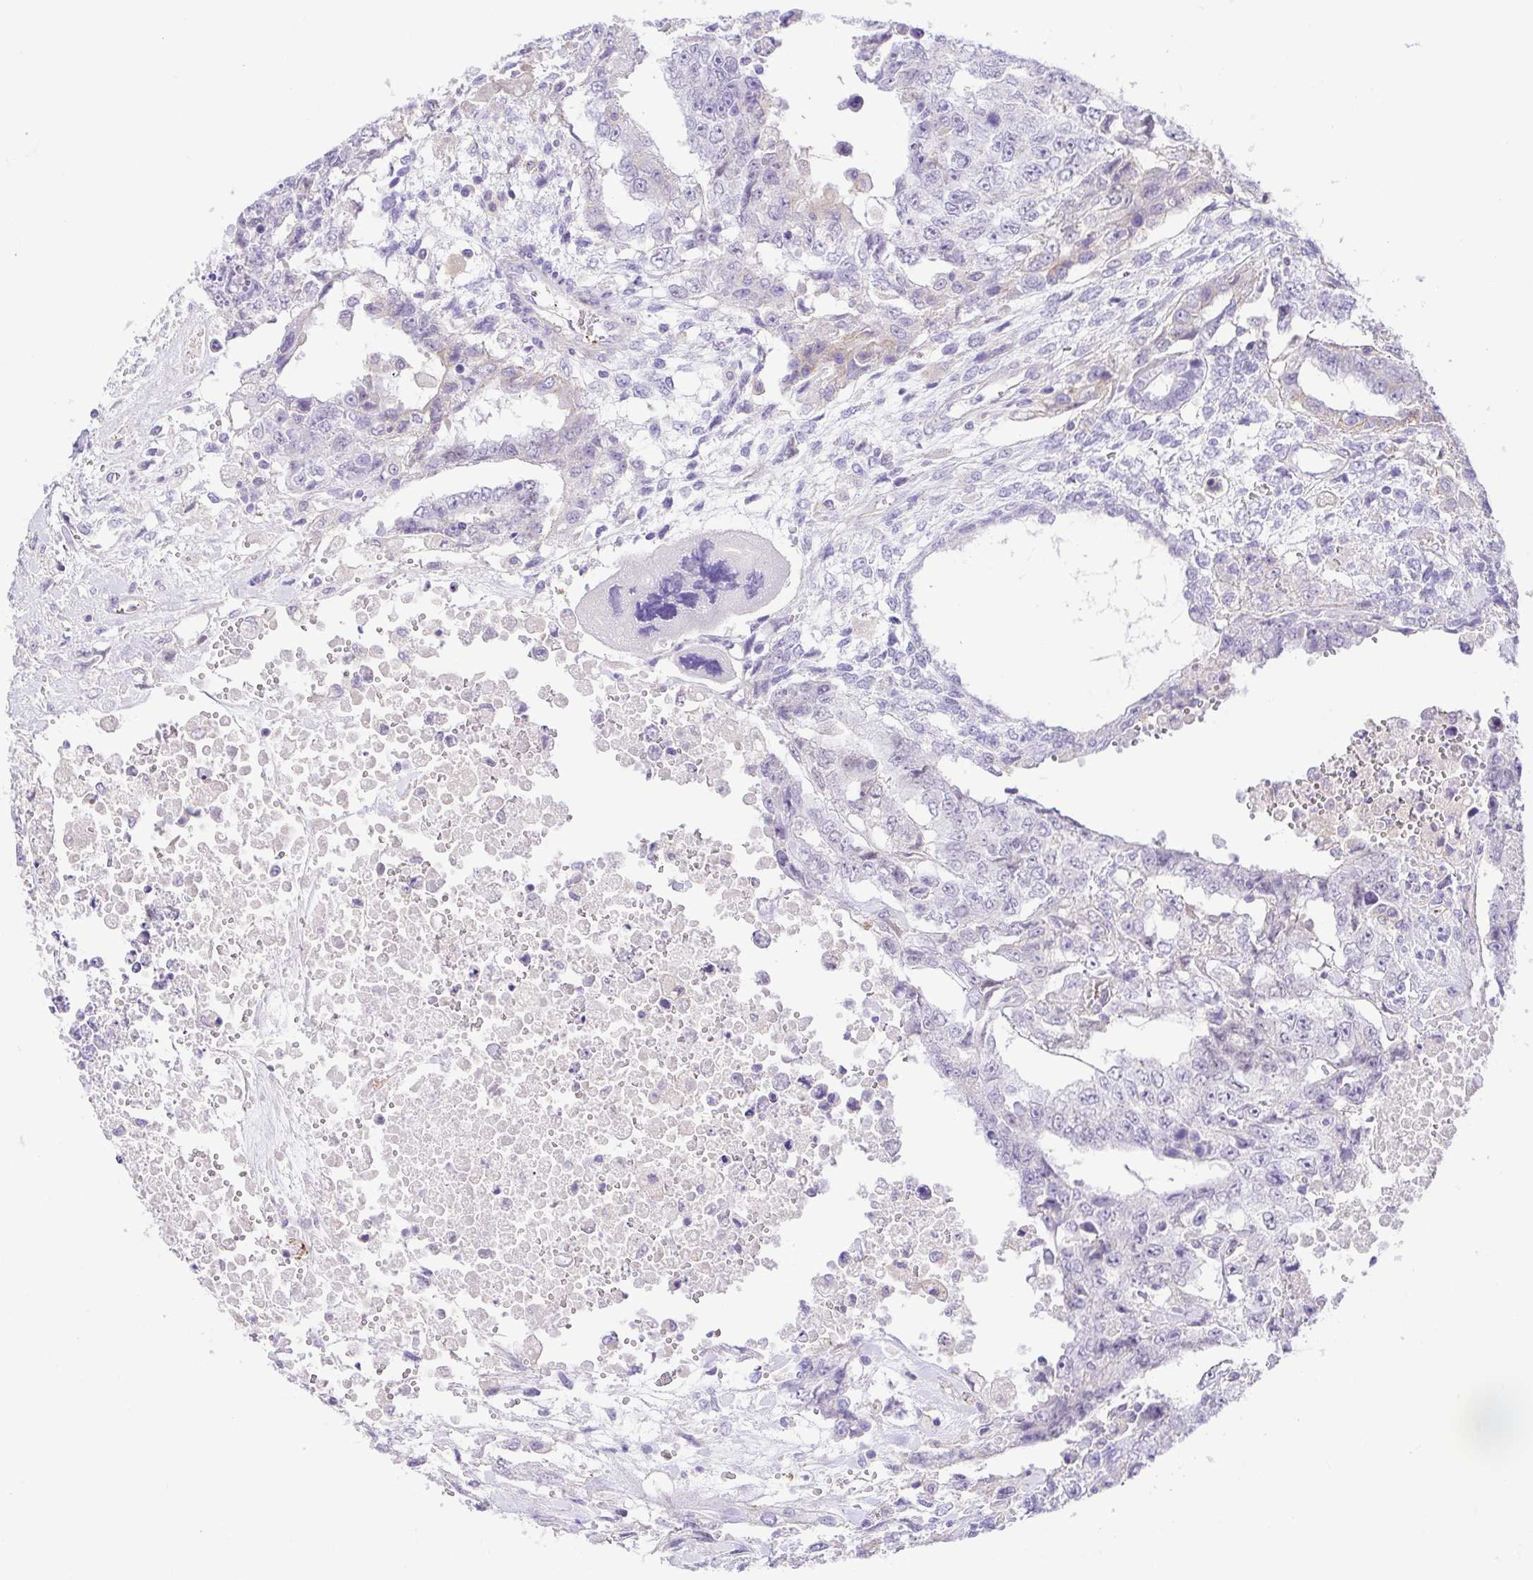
{"staining": {"intensity": "negative", "quantity": "none", "location": "none"}, "tissue": "testis cancer", "cell_type": "Tumor cells", "image_type": "cancer", "snomed": [{"axis": "morphology", "description": "Carcinoma, Embryonal, NOS"}, {"axis": "topography", "description": "Testis"}], "caption": "High power microscopy micrograph of an immunohistochemistry (IHC) image of embryonal carcinoma (testis), revealing no significant staining in tumor cells.", "gene": "PRR14L", "patient": {"sex": "male", "age": 24}}